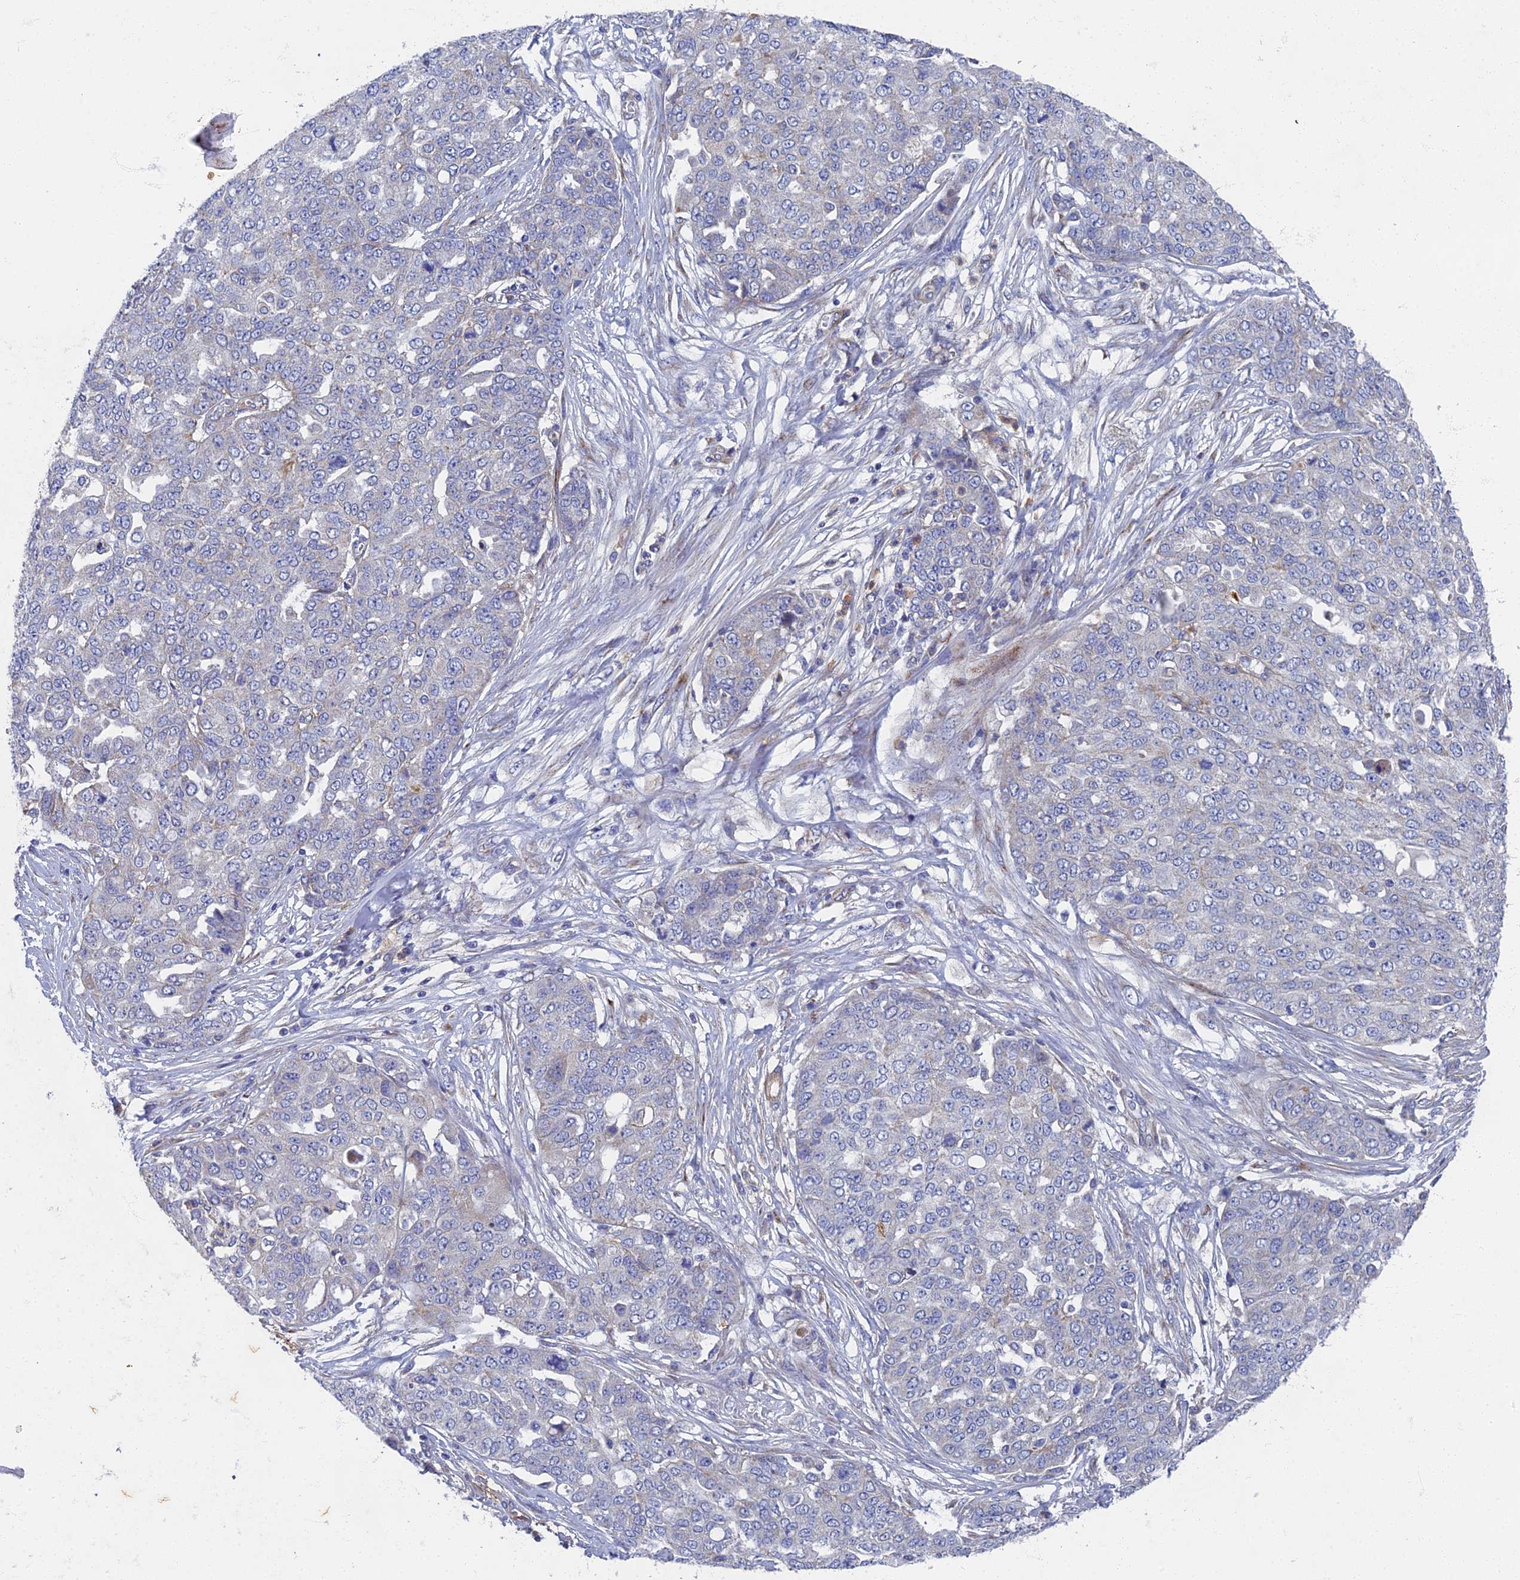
{"staining": {"intensity": "negative", "quantity": "none", "location": "none"}, "tissue": "ovarian cancer", "cell_type": "Tumor cells", "image_type": "cancer", "snomed": [{"axis": "morphology", "description": "Cystadenocarcinoma, serous, NOS"}, {"axis": "topography", "description": "Soft tissue"}, {"axis": "topography", "description": "Ovary"}], "caption": "Tumor cells are negative for protein expression in human serous cystadenocarcinoma (ovarian).", "gene": "RNASEK", "patient": {"sex": "female", "age": 57}}